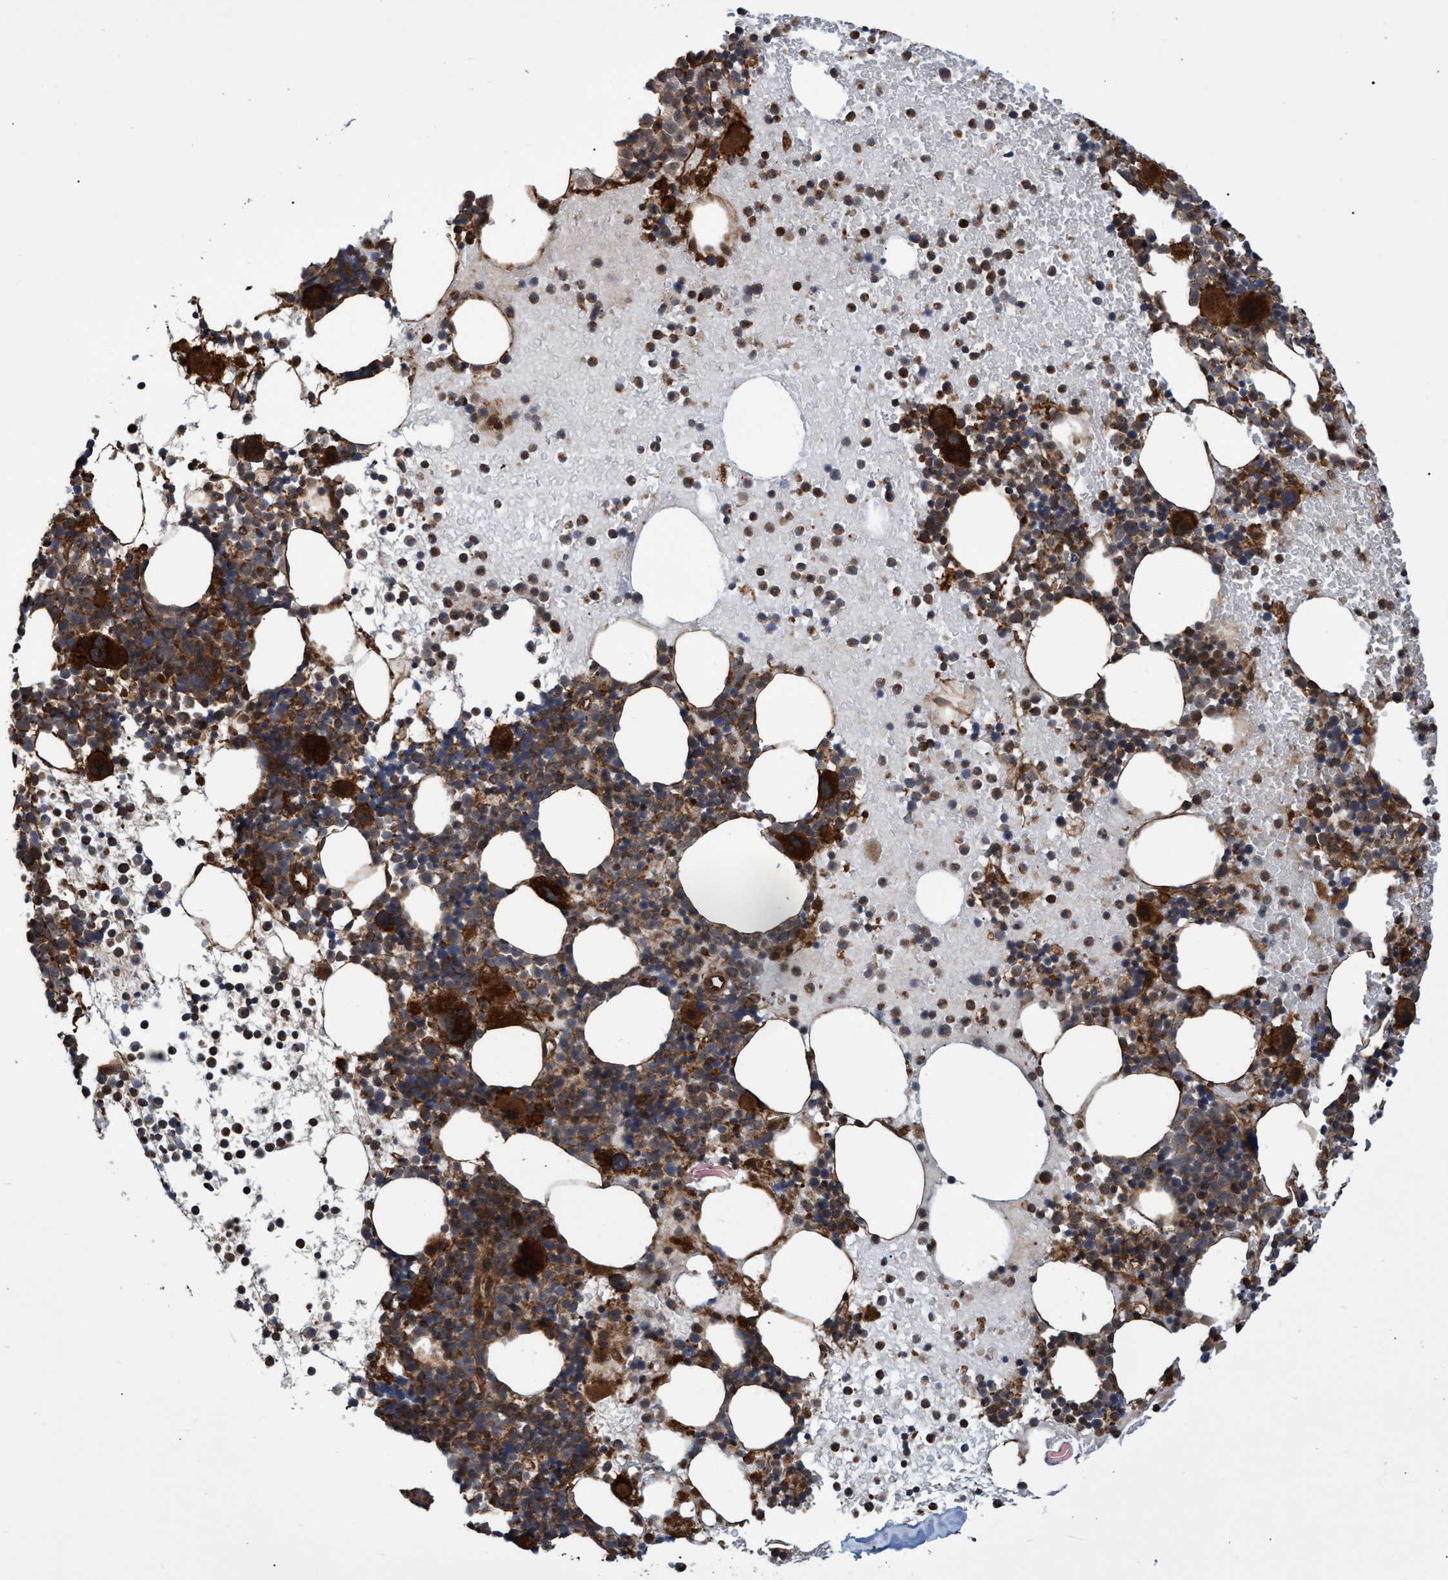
{"staining": {"intensity": "strong", "quantity": ">75%", "location": "cytoplasmic/membranous"}, "tissue": "bone marrow", "cell_type": "Hematopoietic cells", "image_type": "normal", "snomed": [{"axis": "morphology", "description": "Normal tissue, NOS"}, {"axis": "morphology", "description": "Inflammation, NOS"}, {"axis": "topography", "description": "Bone marrow"}], "caption": "Protein expression analysis of normal human bone marrow reveals strong cytoplasmic/membranous staining in approximately >75% of hematopoietic cells. The protein of interest is shown in brown color, while the nuclei are stained blue.", "gene": "TNFRSF10B", "patient": {"sex": "male", "age": 78}}